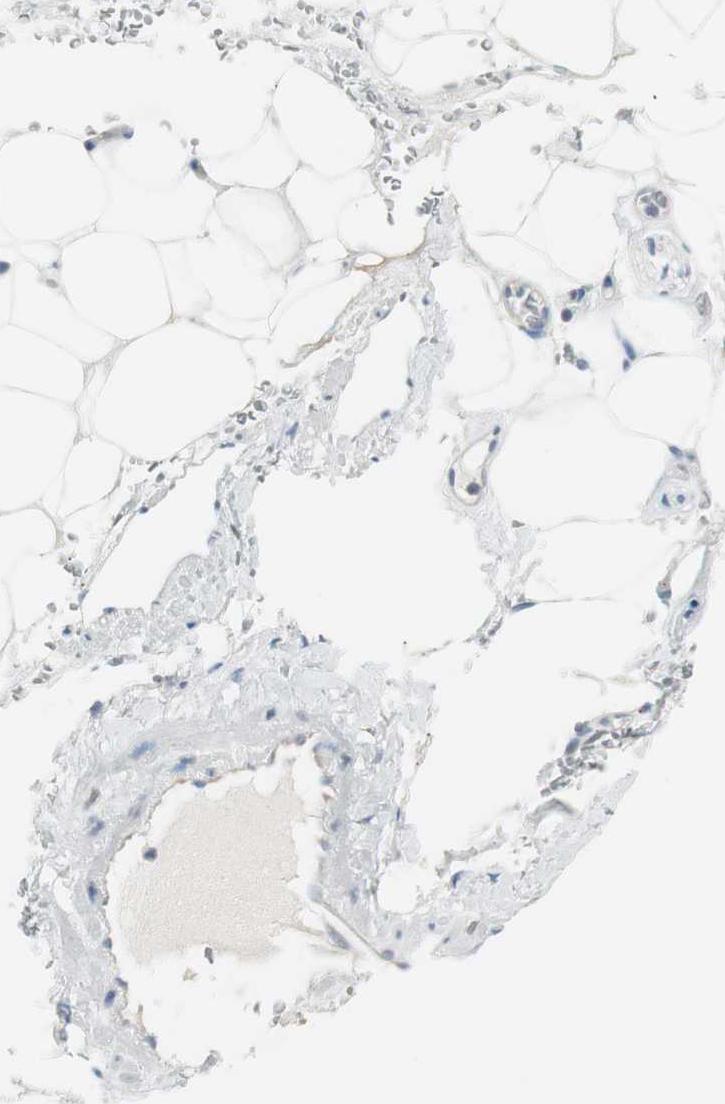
{"staining": {"intensity": "negative", "quantity": "none", "location": "none"}, "tissue": "adipose tissue", "cell_type": "Adipocytes", "image_type": "normal", "snomed": [{"axis": "morphology", "description": "Normal tissue, NOS"}, {"axis": "topography", "description": "Peripheral nerve tissue"}], "caption": "IHC histopathology image of unremarkable adipose tissue: adipose tissue stained with DAB displays no significant protein expression in adipocytes.", "gene": "DLG4", "patient": {"sex": "male", "age": 70}}